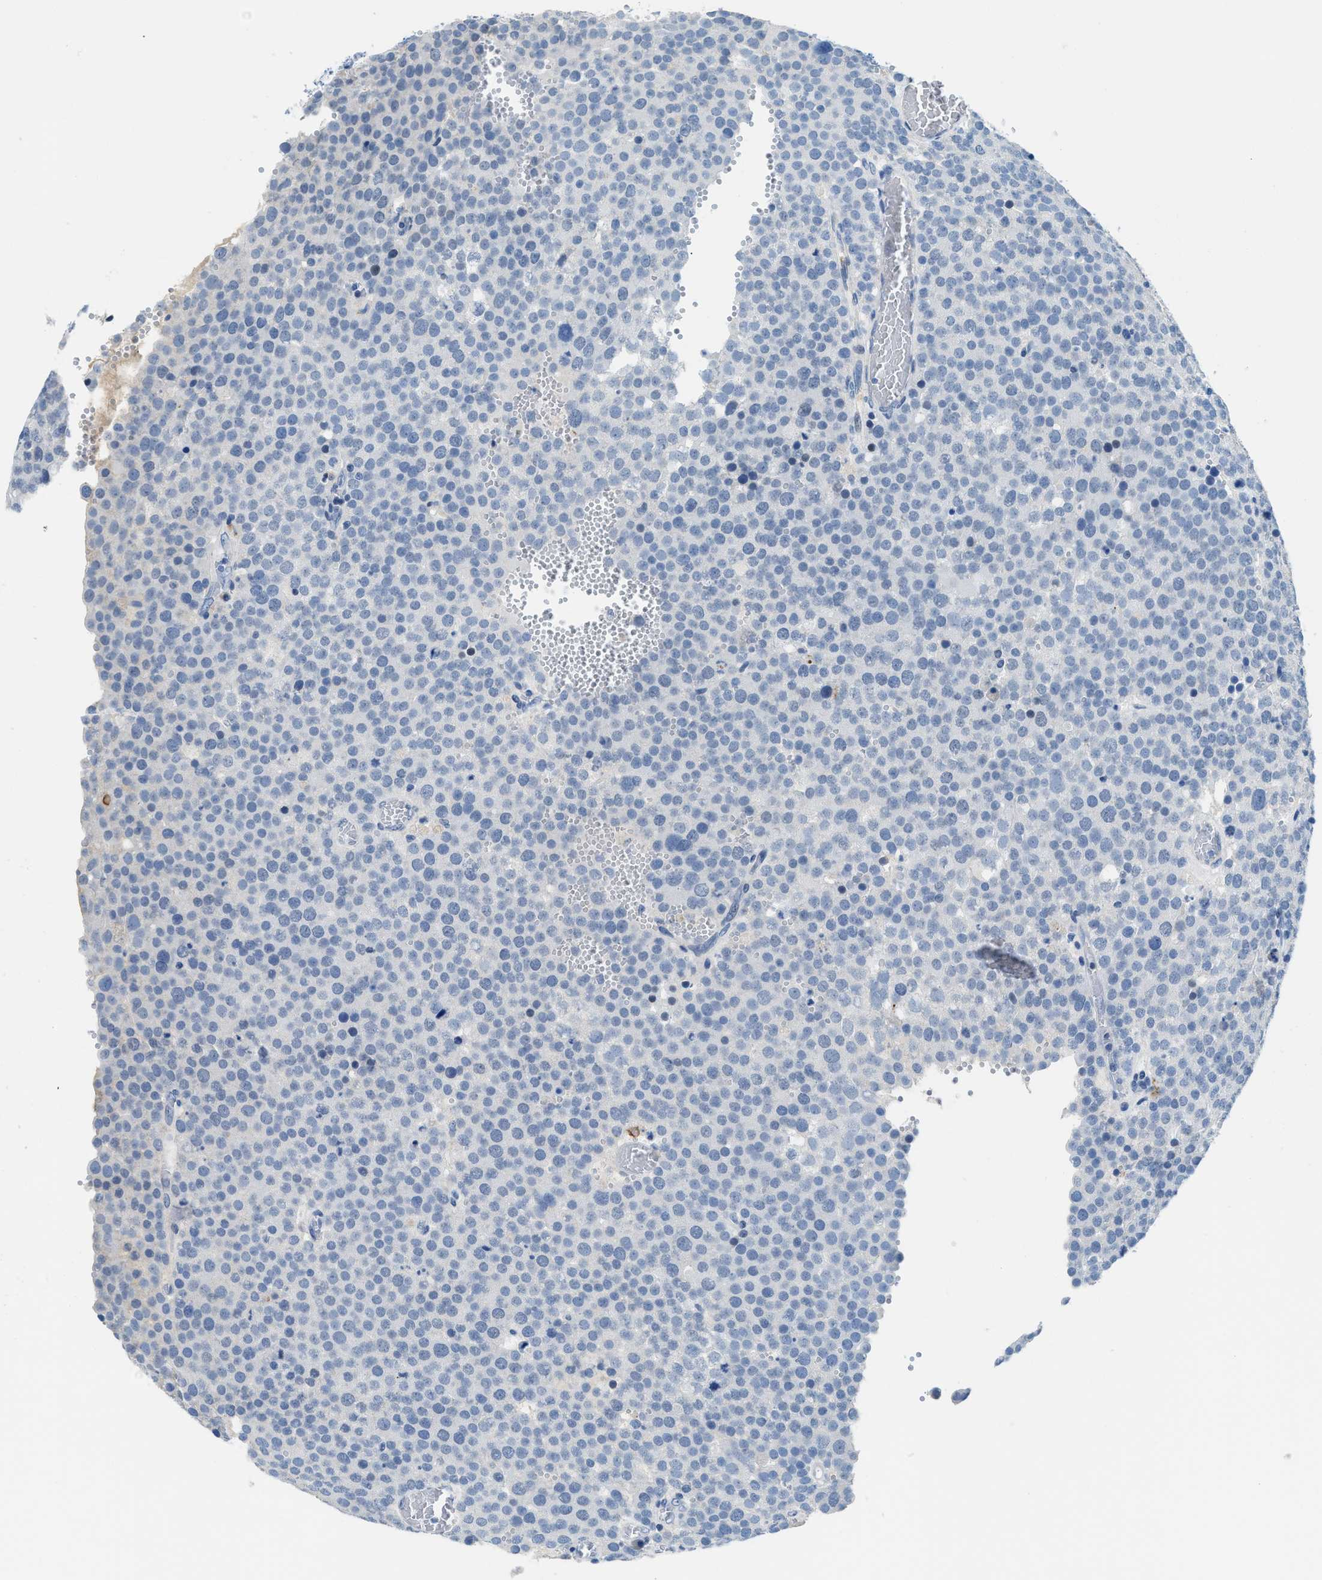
{"staining": {"intensity": "negative", "quantity": "none", "location": "none"}, "tissue": "testis cancer", "cell_type": "Tumor cells", "image_type": "cancer", "snomed": [{"axis": "morphology", "description": "Normal tissue, NOS"}, {"axis": "morphology", "description": "Seminoma, NOS"}, {"axis": "topography", "description": "Testis"}], "caption": "A high-resolution image shows immunohistochemistry (IHC) staining of testis cancer (seminoma), which demonstrates no significant staining in tumor cells. Brightfield microscopy of IHC stained with DAB (brown) and hematoxylin (blue), captured at high magnification.", "gene": "MBL2", "patient": {"sex": "male", "age": 71}}